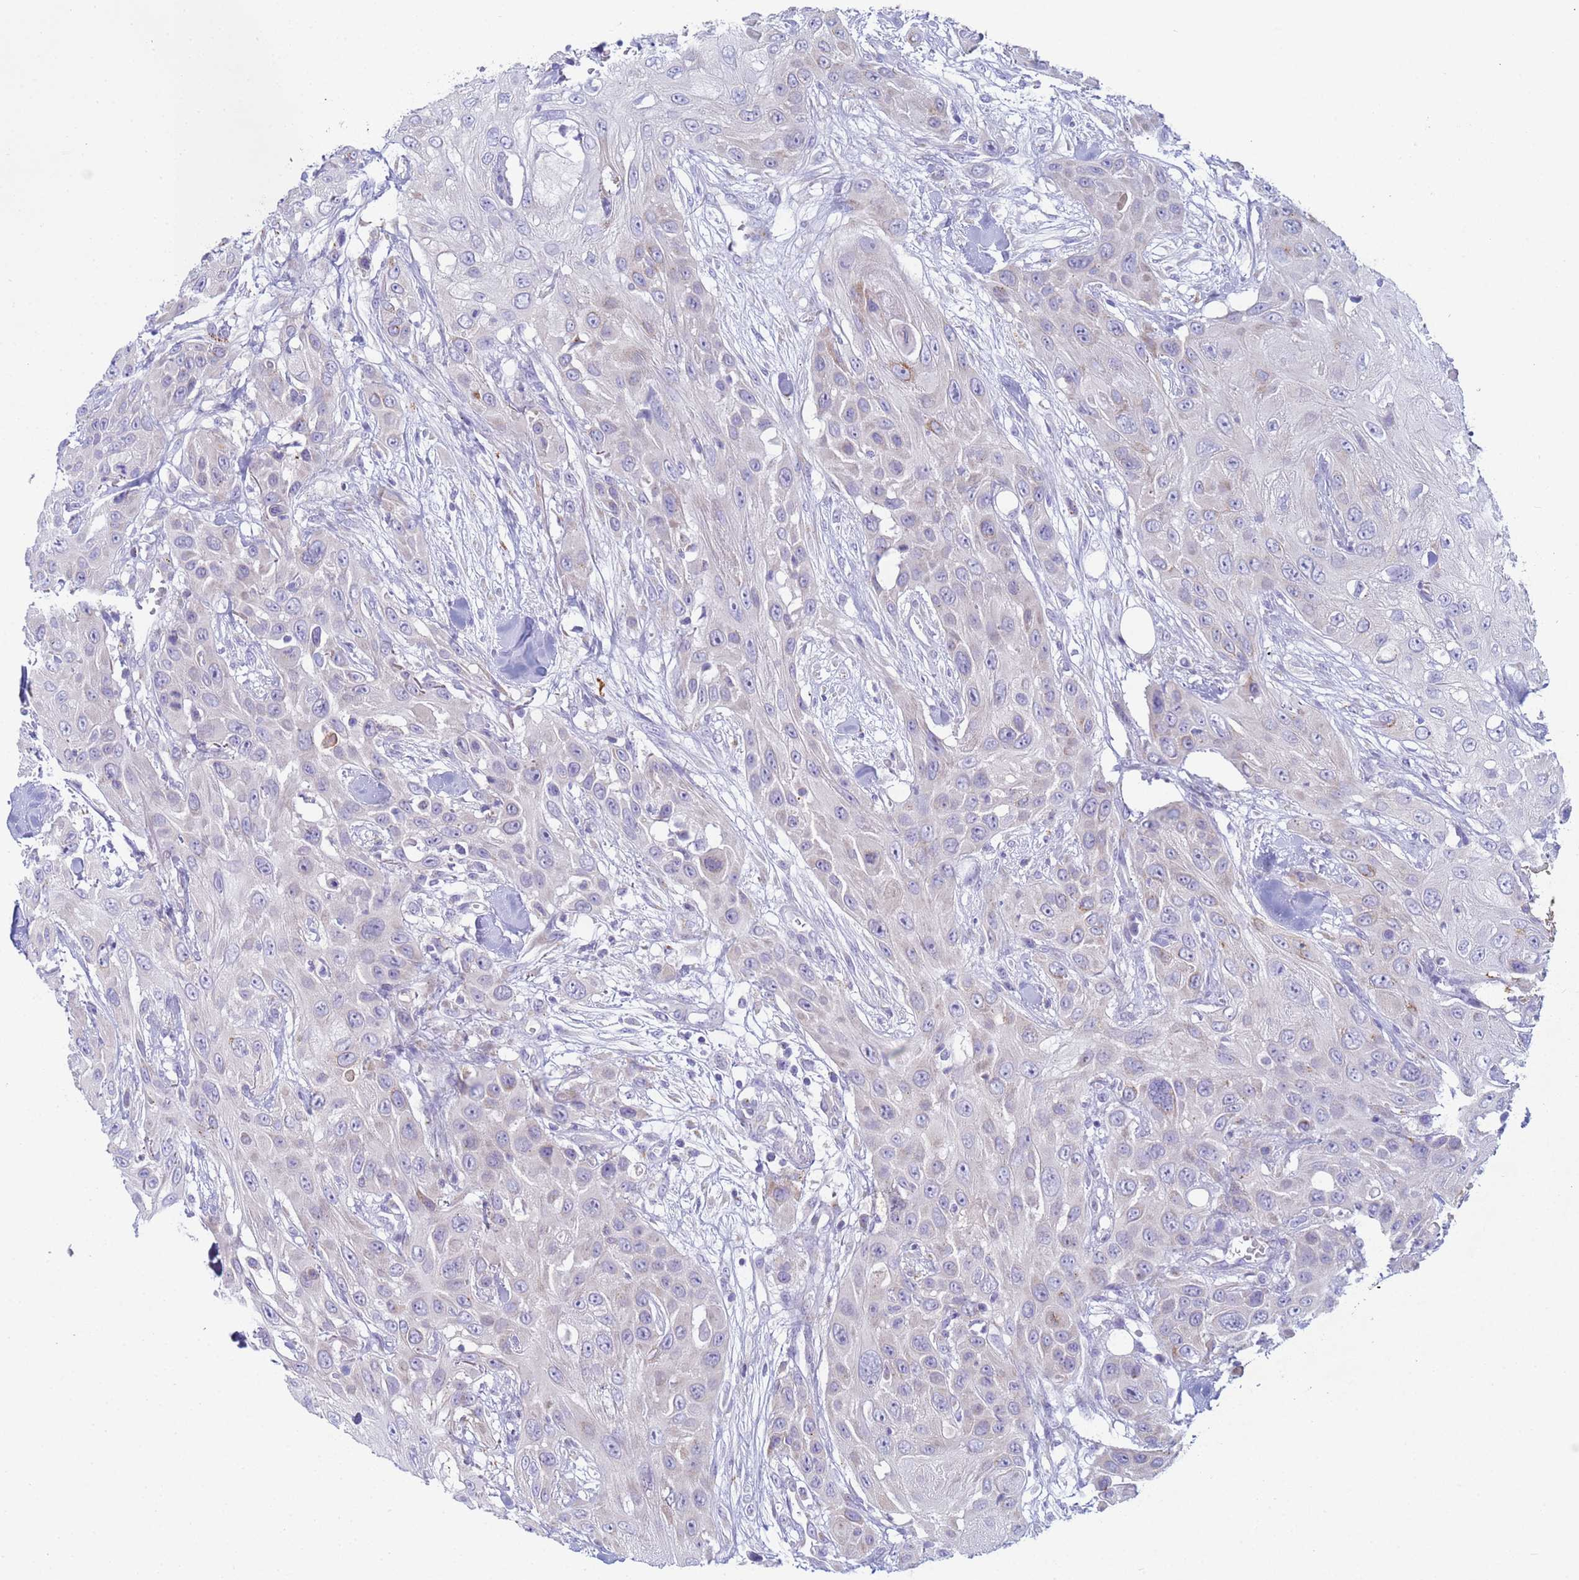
{"staining": {"intensity": "negative", "quantity": "none", "location": "none"}, "tissue": "head and neck cancer", "cell_type": "Tumor cells", "image_type": "cancer", "snomed": [{"axis": "morphology", "description": "Squamous cell carcinoma, NOS"}, {"axis": "topography", "description": "Head-Neck"}], "caption": "DAB (3,3'-diaminobenzidine) immunohistochemical staining of human head and neck cancer (squamous cell carcinoma) reveals no significant staining in tumor cells.", "gene": "CR1", "patient": {"sex": "male", "age": 81}}